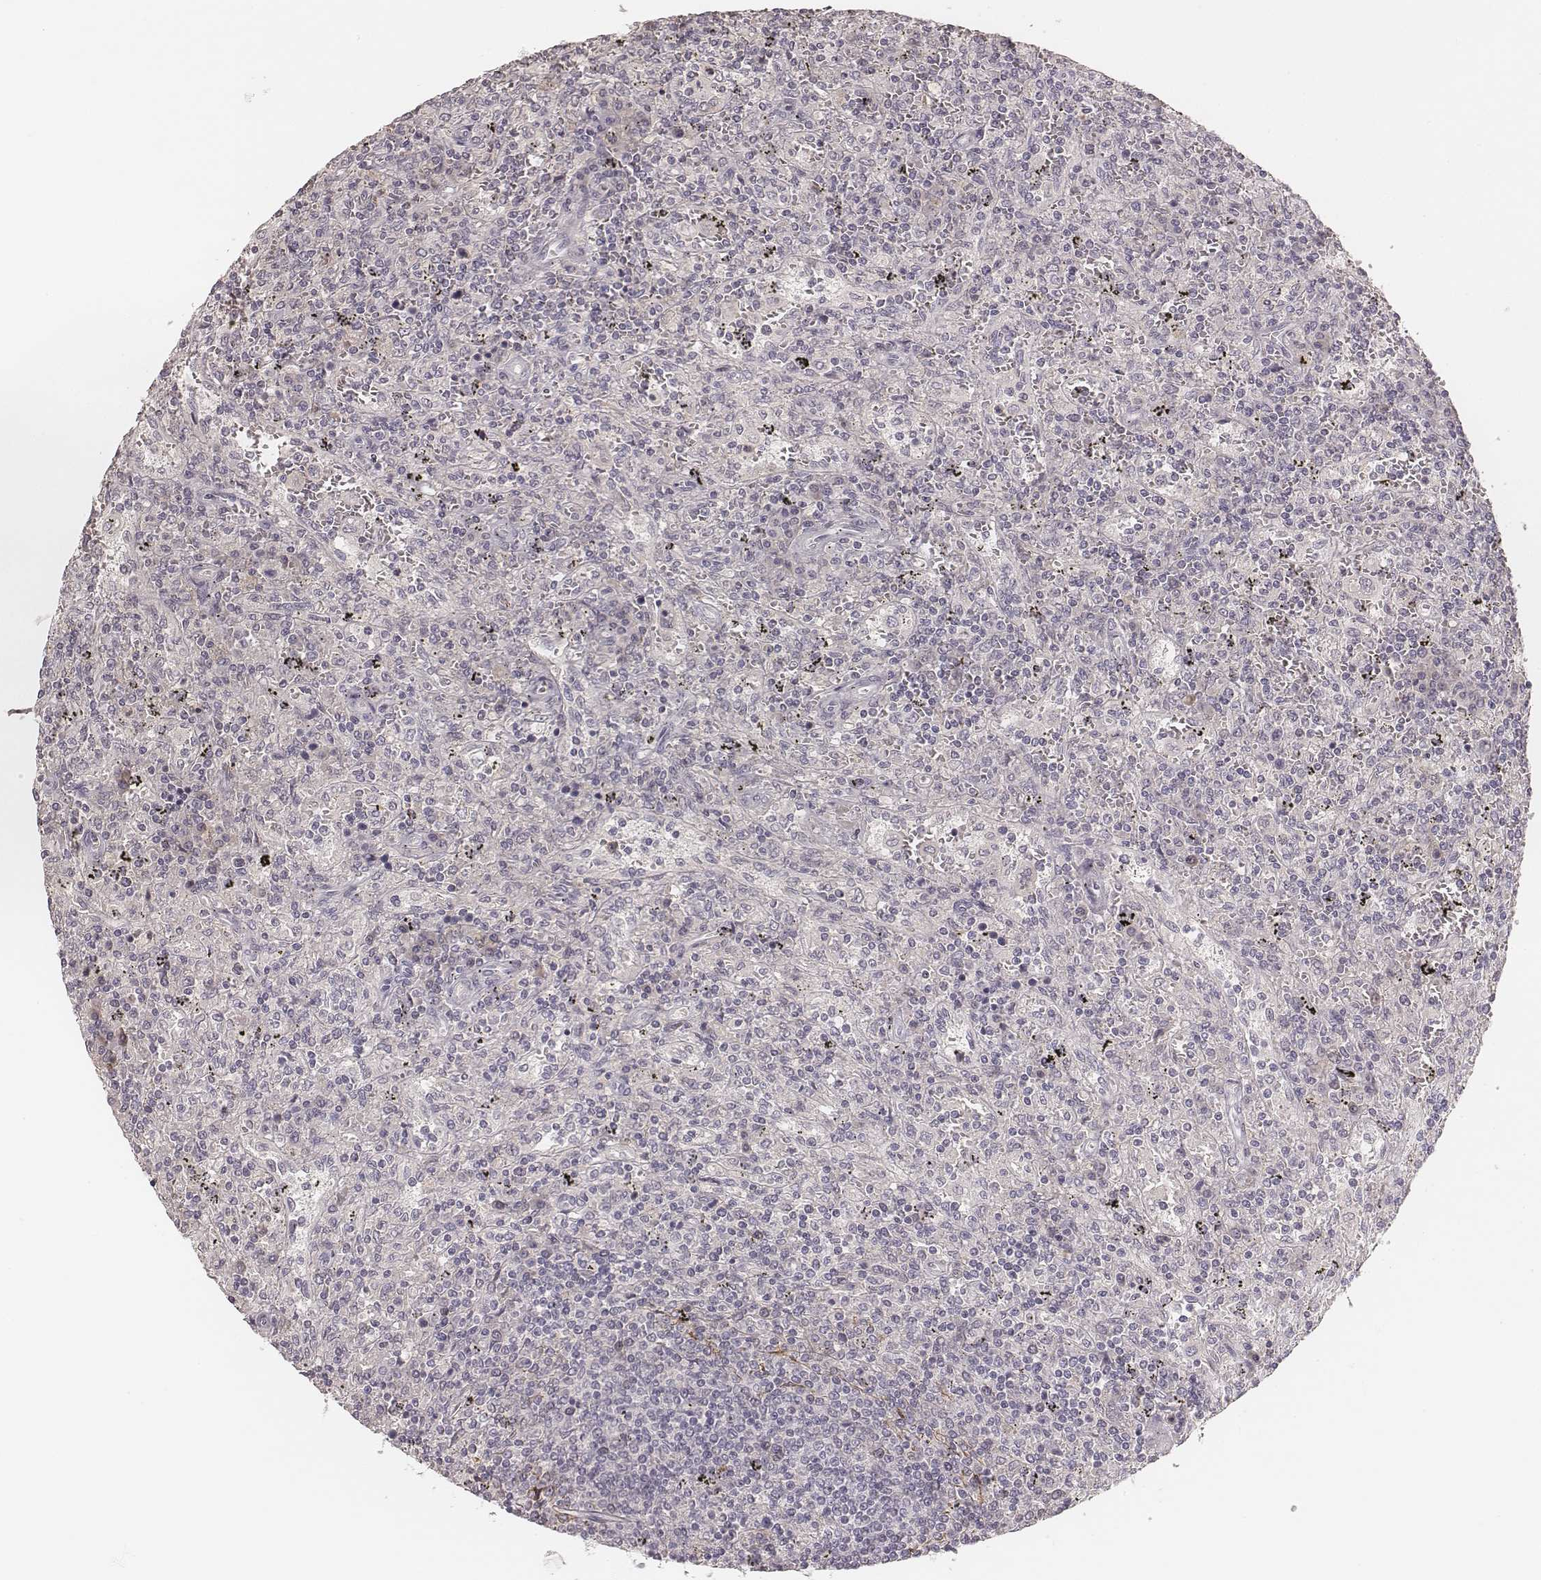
{"staining": {"intensity": "negative", "quantity": "none", "location": "none"}, "tissue": "lymphoma", "cell_type": "Tumor cells", "image_type": "cancer", "snomed": [{"axis": "morphology", "description": "Malignant lymphoma, non-Hodgkin's type, Low grade"}, {"axis": "topography", "description": "Spleen"}], "caption": "This is a photomicrograph of IHC staining of lymphoma, which shows no positivity in tumor cells. The staining is performed using DAB brown chromogen with nuclei counter-stained in using hematoxylin.", "gene": "MADCAM1", "patient": {"sex": "male", "age": 62}}